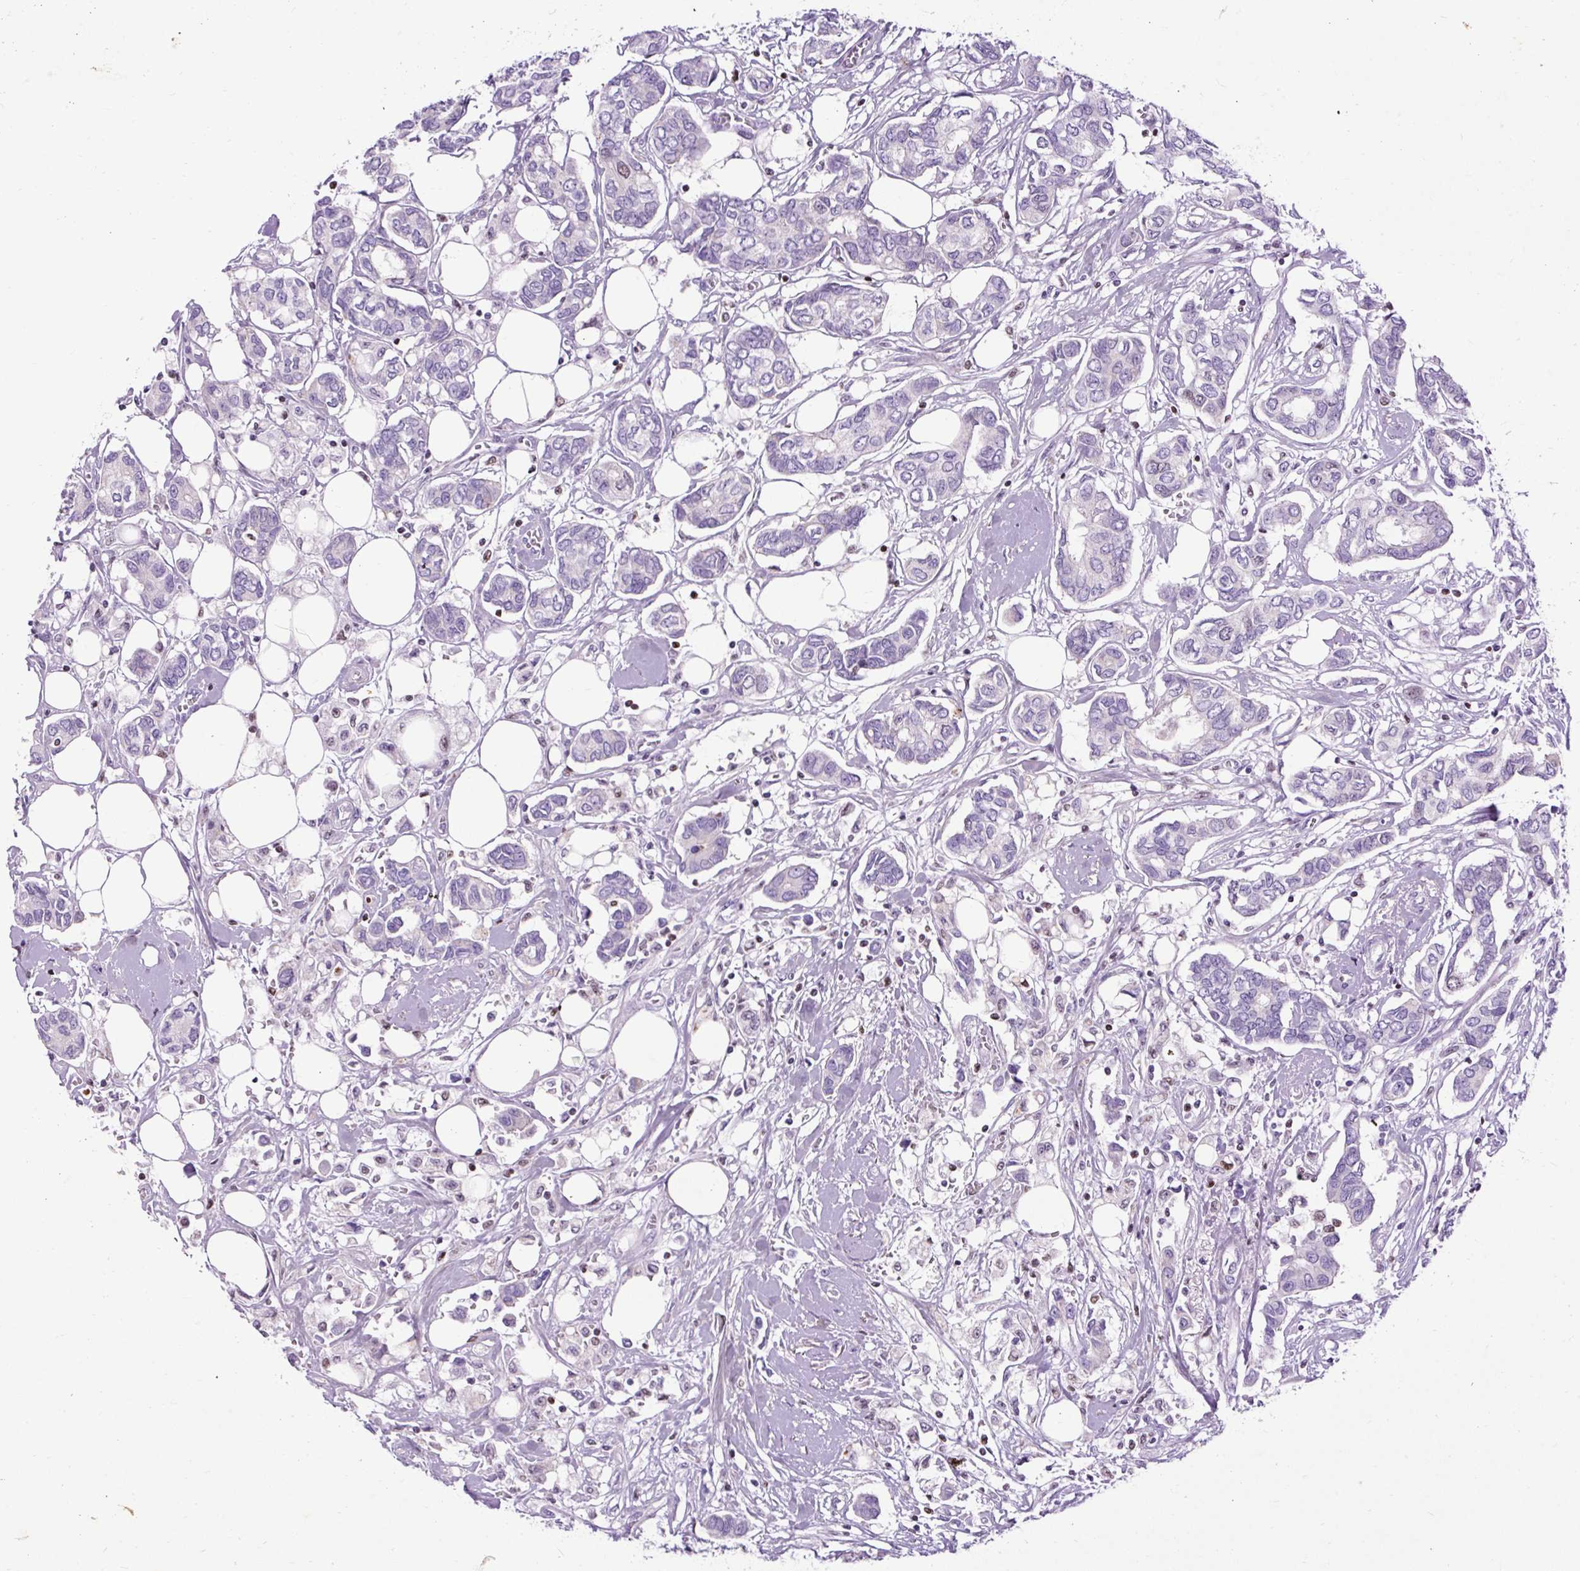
{"staining": {"intensity": "negative", "quantity": "none", "location": "none"}, "tissue": "breast cancer", "cell_type": "Tumor cells", "image_type": "cancer", "snomed": [{"axis": "morphology", "description": "Duct carcinoma"}, {"axis": "topography", "description": "Breast"}], "caption": "Protein analysis of intraductal carcinoma (breast) displays no significant positivity in tumor cells.", "gene": "SPC24", "patient": {"sex": "female", "age": 73}}